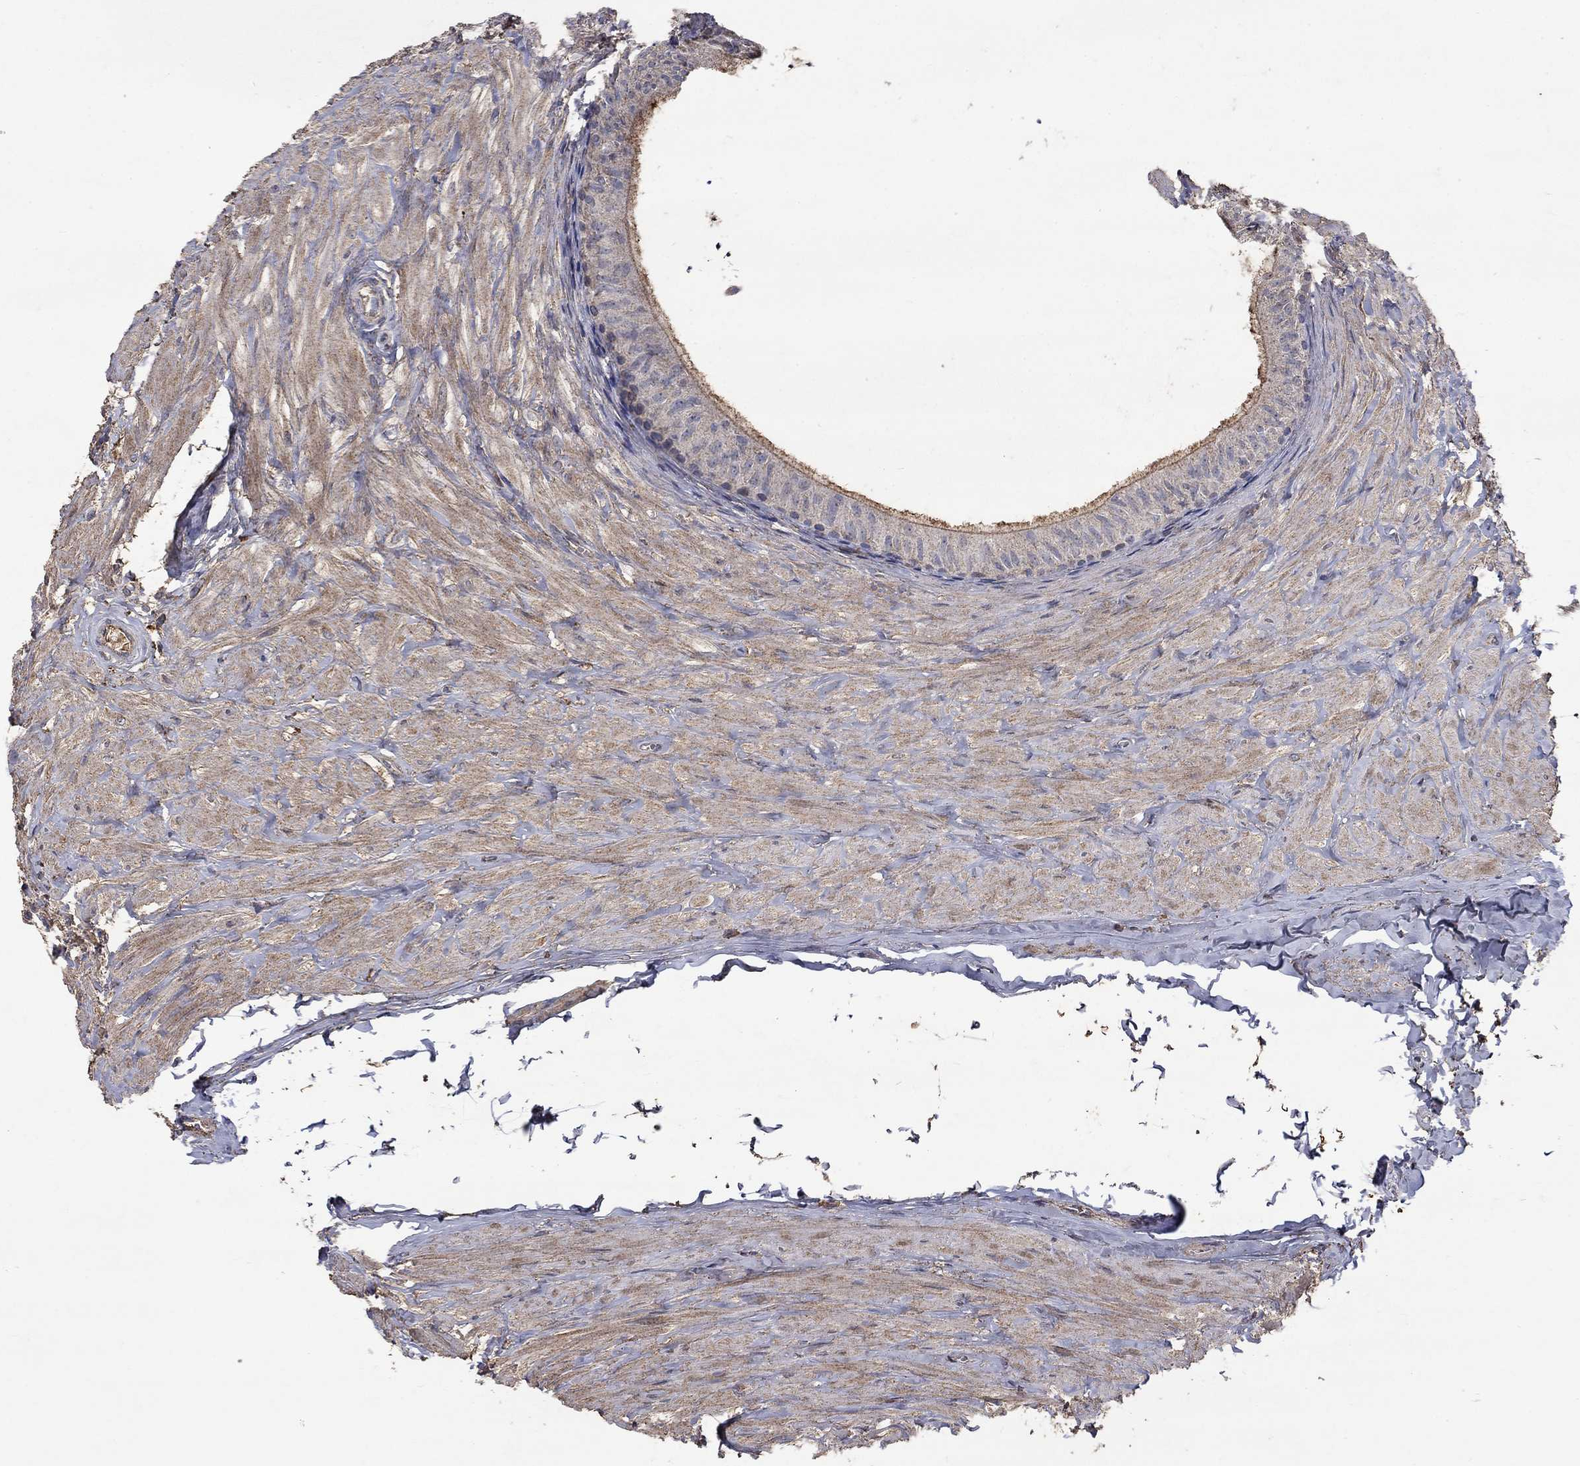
{"staining": {"intensity": "moderate", "quantity": "<25%", "location": "cytoplasmic/membranous"}, "tissue": "epididymis", "cell_type": "Glandular cells", "image_type": "normal", "snomed": [{"axis": "morphology", "description": "Normal tissue, NOS"}, {"axis": "topography", "description": "Epididymis"}], "caption": "Immunohistochemistry image of benign epididymis: epididymis stained using immunohistochemistry displays low levels of moderate protein expression localized specifically in the cytoplasmic/membranous of glandular cells, appearing as a cytoplasmic/membranous brown color.", "gene": "CD24", "patient": {"sex": "male", "age": 32}}